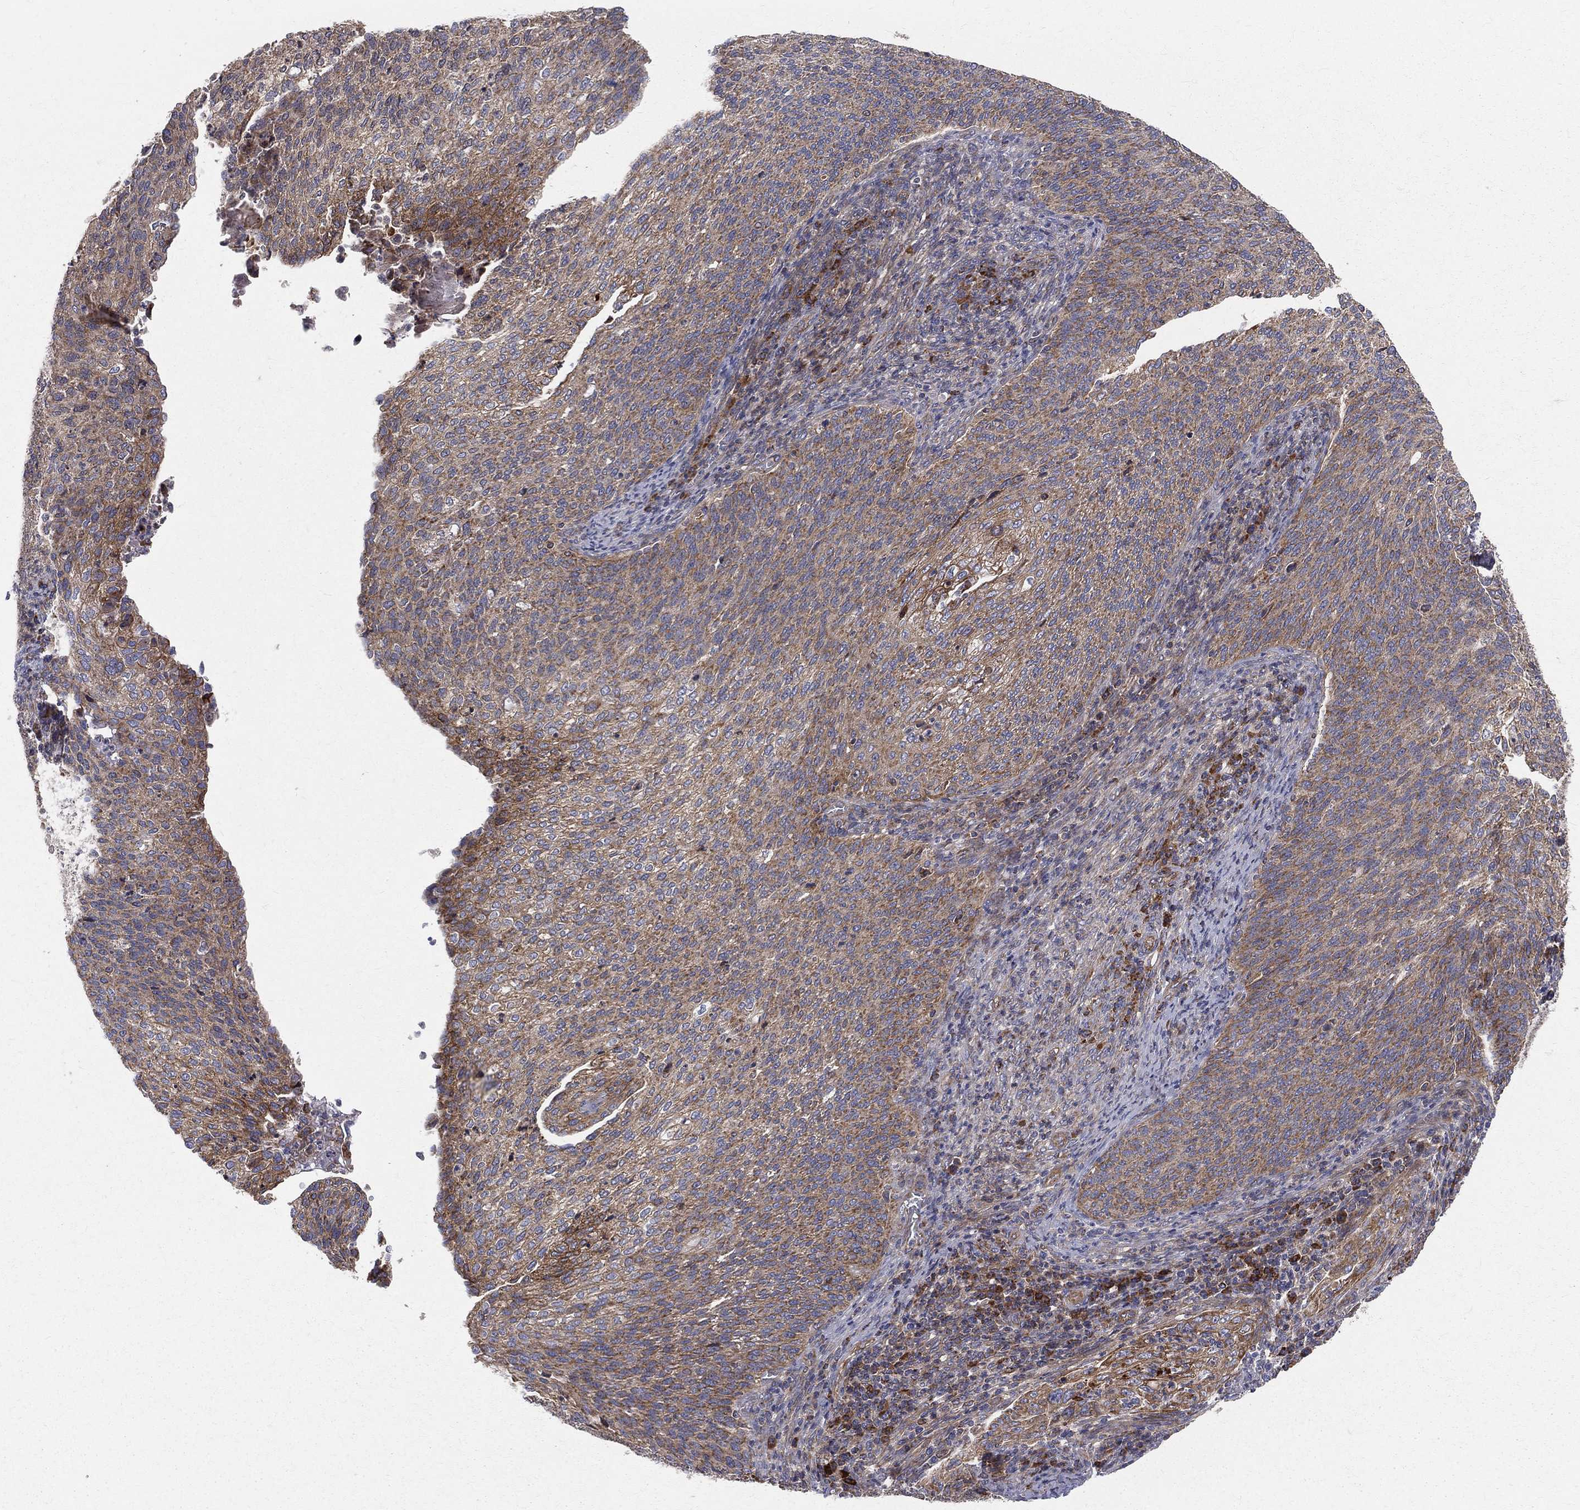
{"staining": {"intensity": "moderate", "quantity": ">75%", "location": "cytoplasmic/membranous"}, "tissue": "cervical cancer", "cell_type": "Tumor cells", "image_type": "cancer", "snomed": [{"axis": "morphology", "description": "Squamous cell carcinoma, NOS"}, {"axis": "topography", "description": "Cervix"}], "caption": "Immunohistochemical staining of human cervical squamous cell carcinoma displays moderate cytoplasmic/membranous protein positivity in about >75% of tumor cells. The staining was performed using DAB (3,3'-diaminobenzidine), with brown indicating positive protein expression. Nuclei are stained blue with hematoxylin.", "gene": "MIX23", "patient": {"sex": "female", "age": 52}}